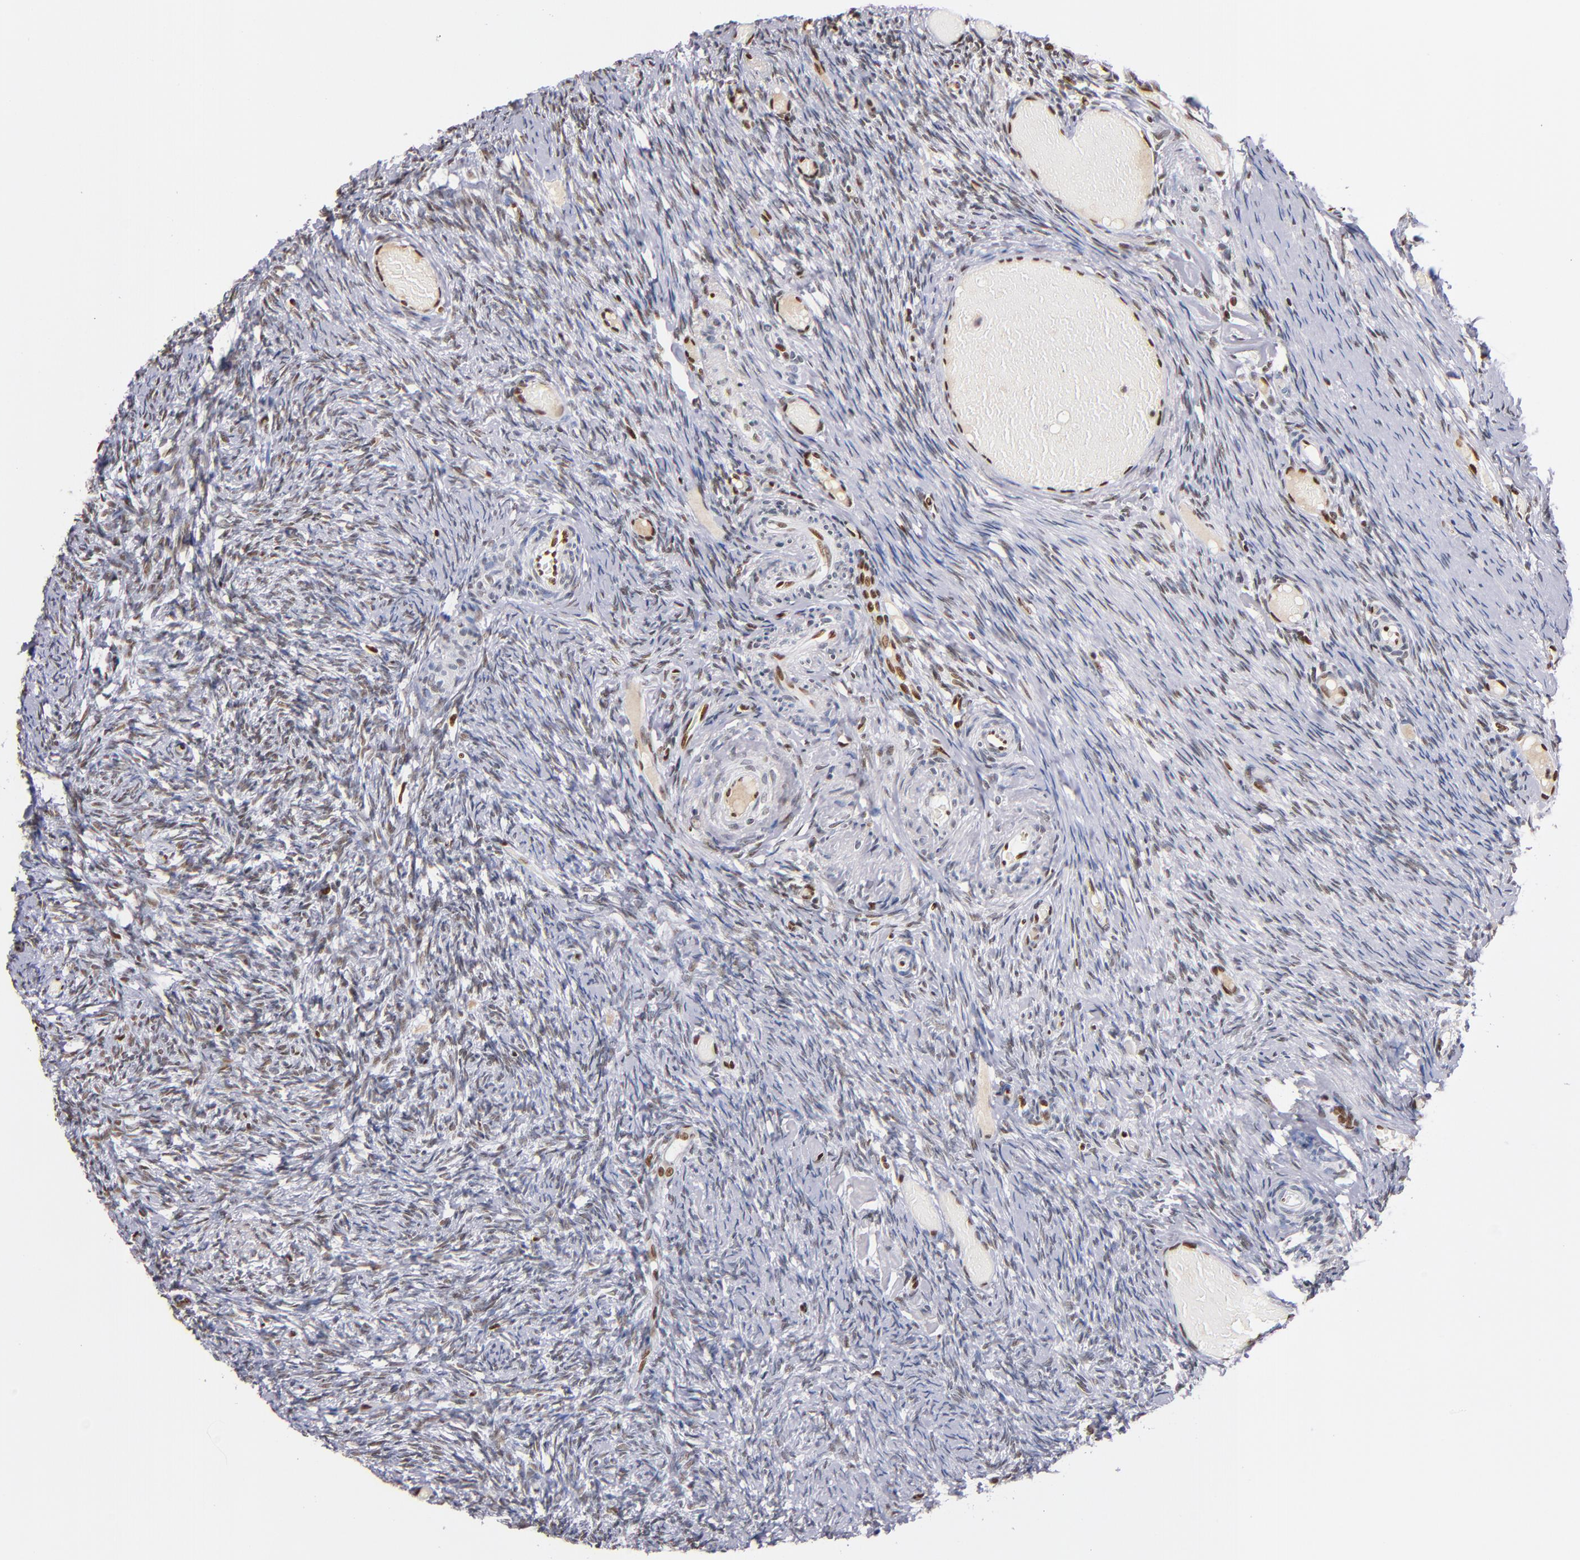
{"staining": {"intensity": "moderate", "quantity": ">75%", "location": "nuclear"}, "tissue": "ovary", "cell_type": "Follicle cells", "image_type": "normal", "snomed": [{"axis": "morphology", "description": "Normal tissue, NOS"}, {"axis": "topography", "description": "Ovary"}], "caption": "Immunohistochemistry histopathology image of unremarkable ovary: ovary stained using IHC displays medium levels of moderate protein expression localized specifically in the nuclear of follicle cells, appearing as a nuclear brown color.", "gene": "IFI16", "patient": {"sex": "female", "age": 60}}